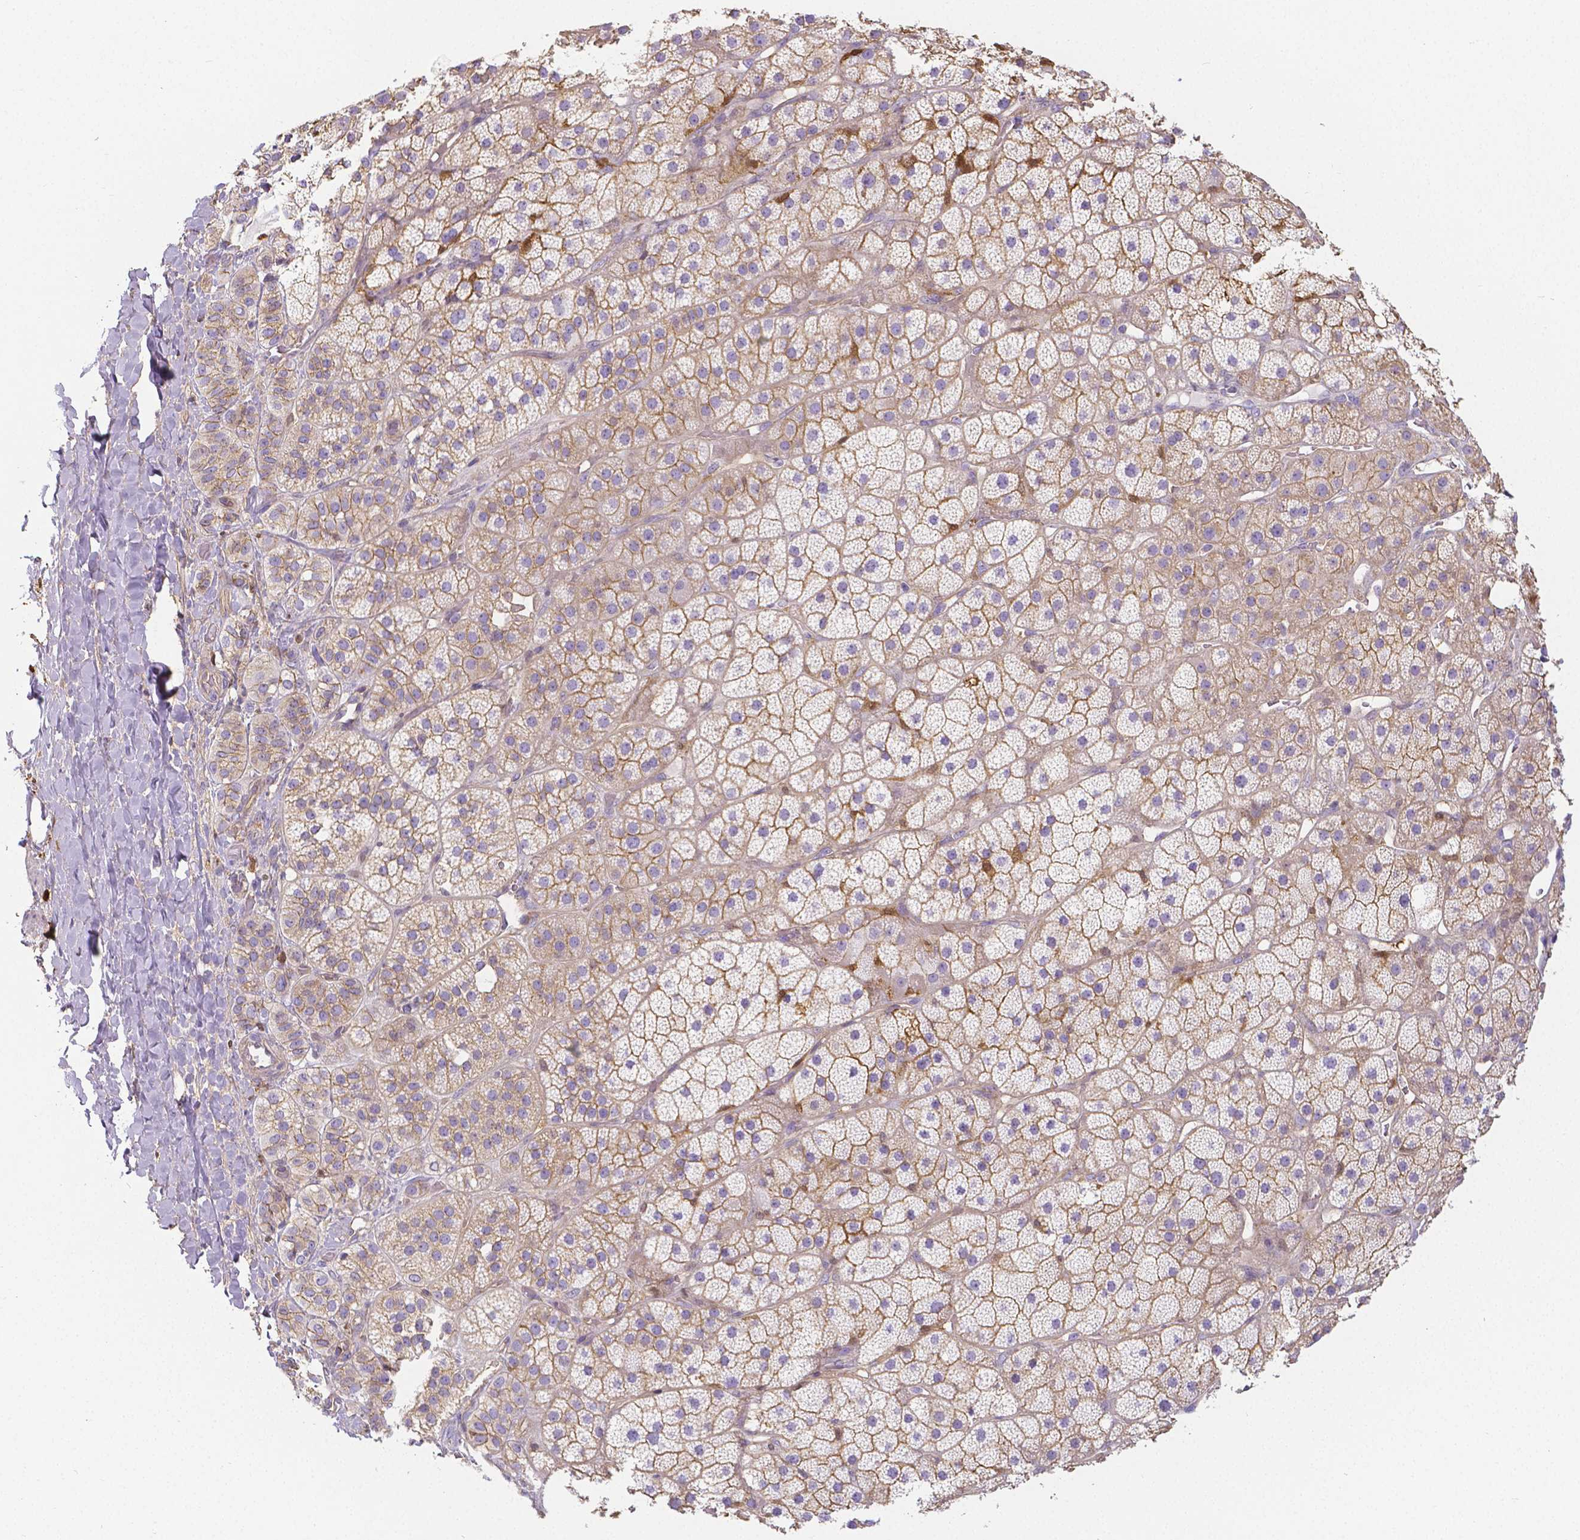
{"staining": {"intensity": "moderate", "quantity": "25%-75%", "location": "cytoplasmic/membranous"}, "tissue": "adrenal gland", "cell_type": "Glandular cells", "image_type": "normal", "snomed": [{"axis": "morphology", "description": "Normal tissue, NOS"}, {"axis": "topography", "description": "Adrenal gland"}], "caption": "Glandular cells demonstrate moderate cytoplasmic/membranous expression in approximately 25%-75% of cells in benign adrenal gland.", "gene": "CRMP1", "patient": {"sex": "male", "age": 57}}